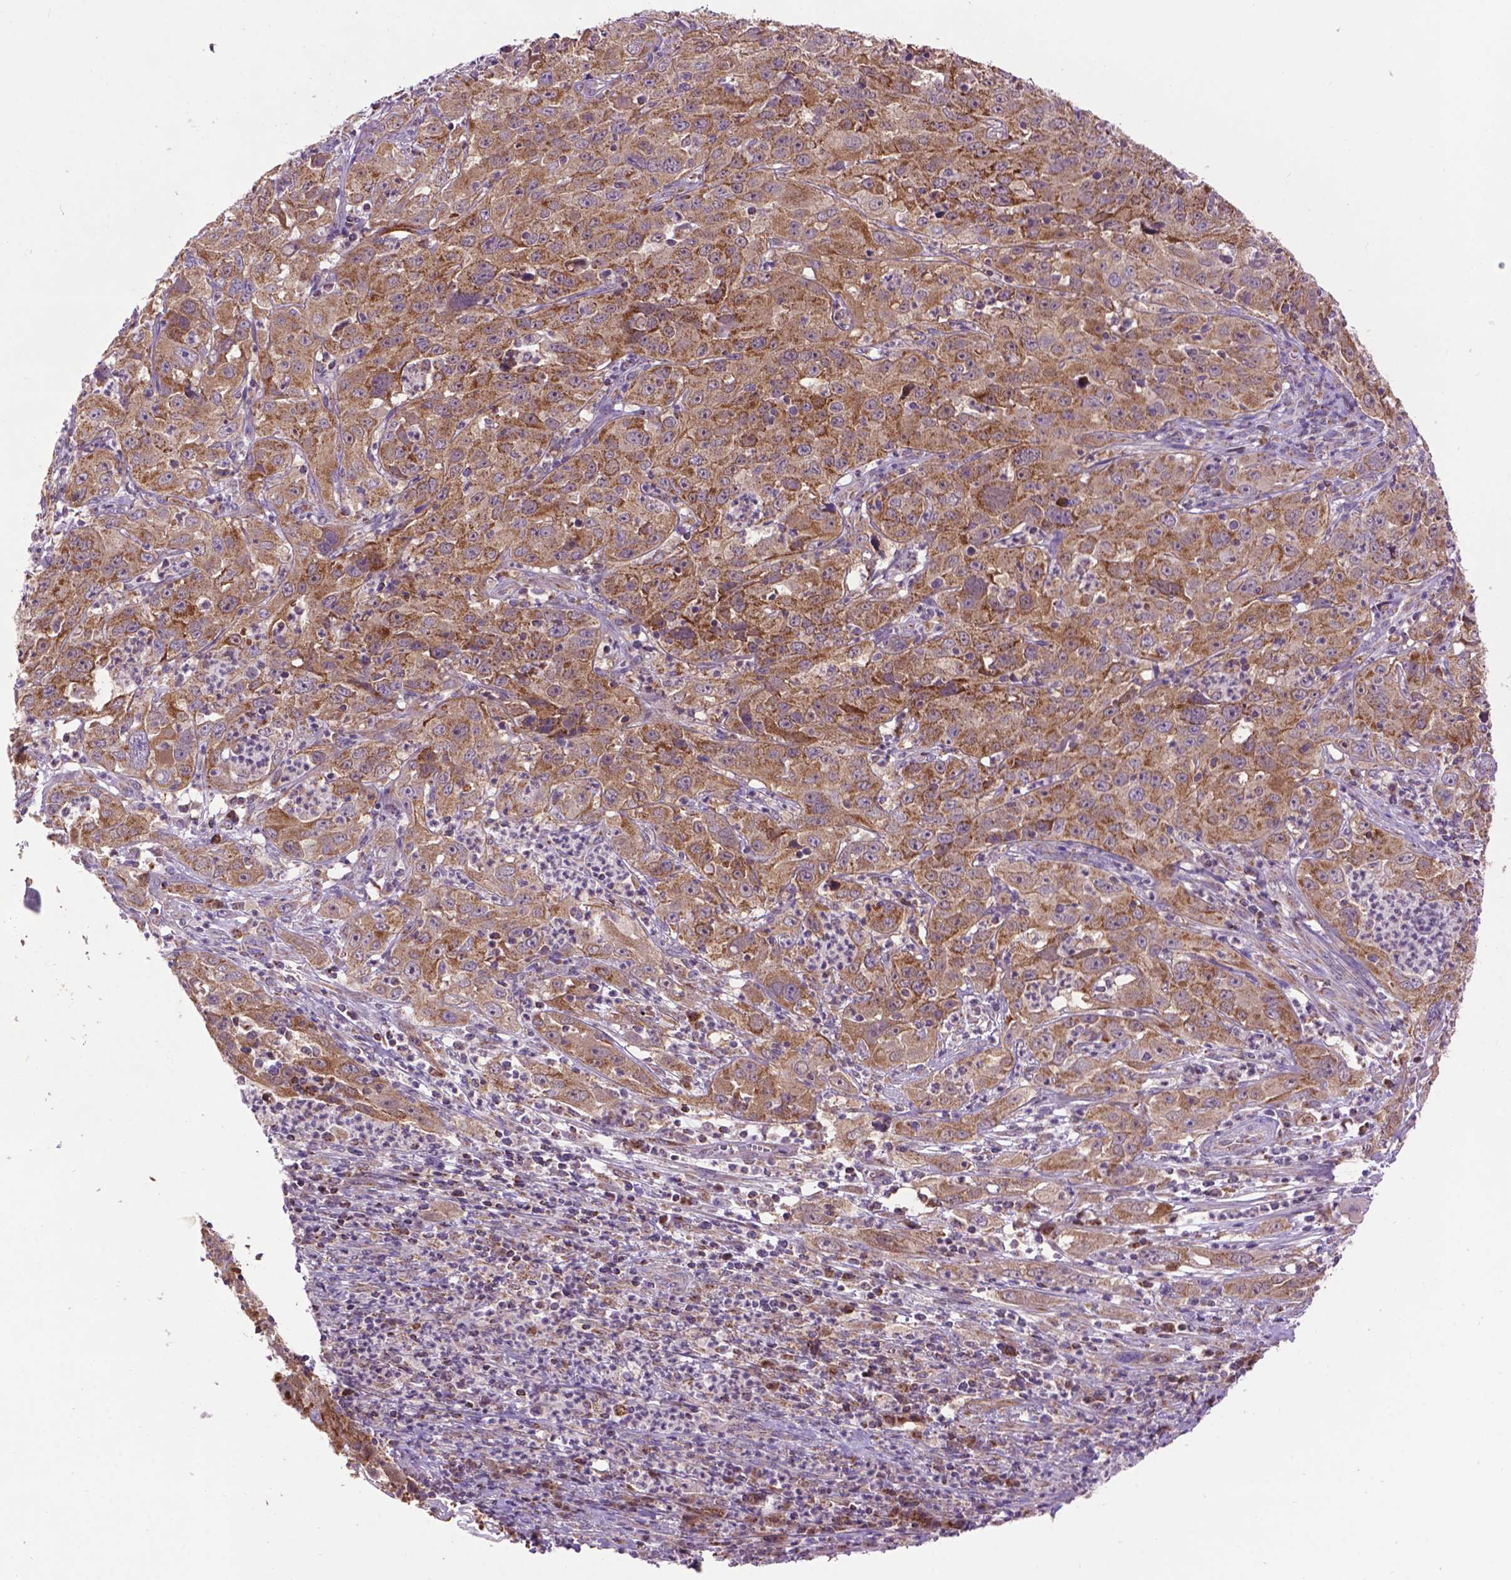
{"staining": {"intensity": "moderate", "quantity": ">75%", "location": "cytoplasmic/membranous"}, "tissue": "cervical cancer", "cell_type": "Tumor cells", "image_type": "cancer", "snomed": [{"axis": "morphology", "description": "Squamous cell carcinoma, NOS"}, {"axis": "topography", "description": "Cervix"}], "caption": "About >75% of tumor cells in cervical cancer (squamous cell carcinoma) show moderate cytoplasmic/membranous protein positivity as visualized by brown immunohistochemical staining.", "gene": "PYCR3", "patient": {"sex": "female", "age": 32}}